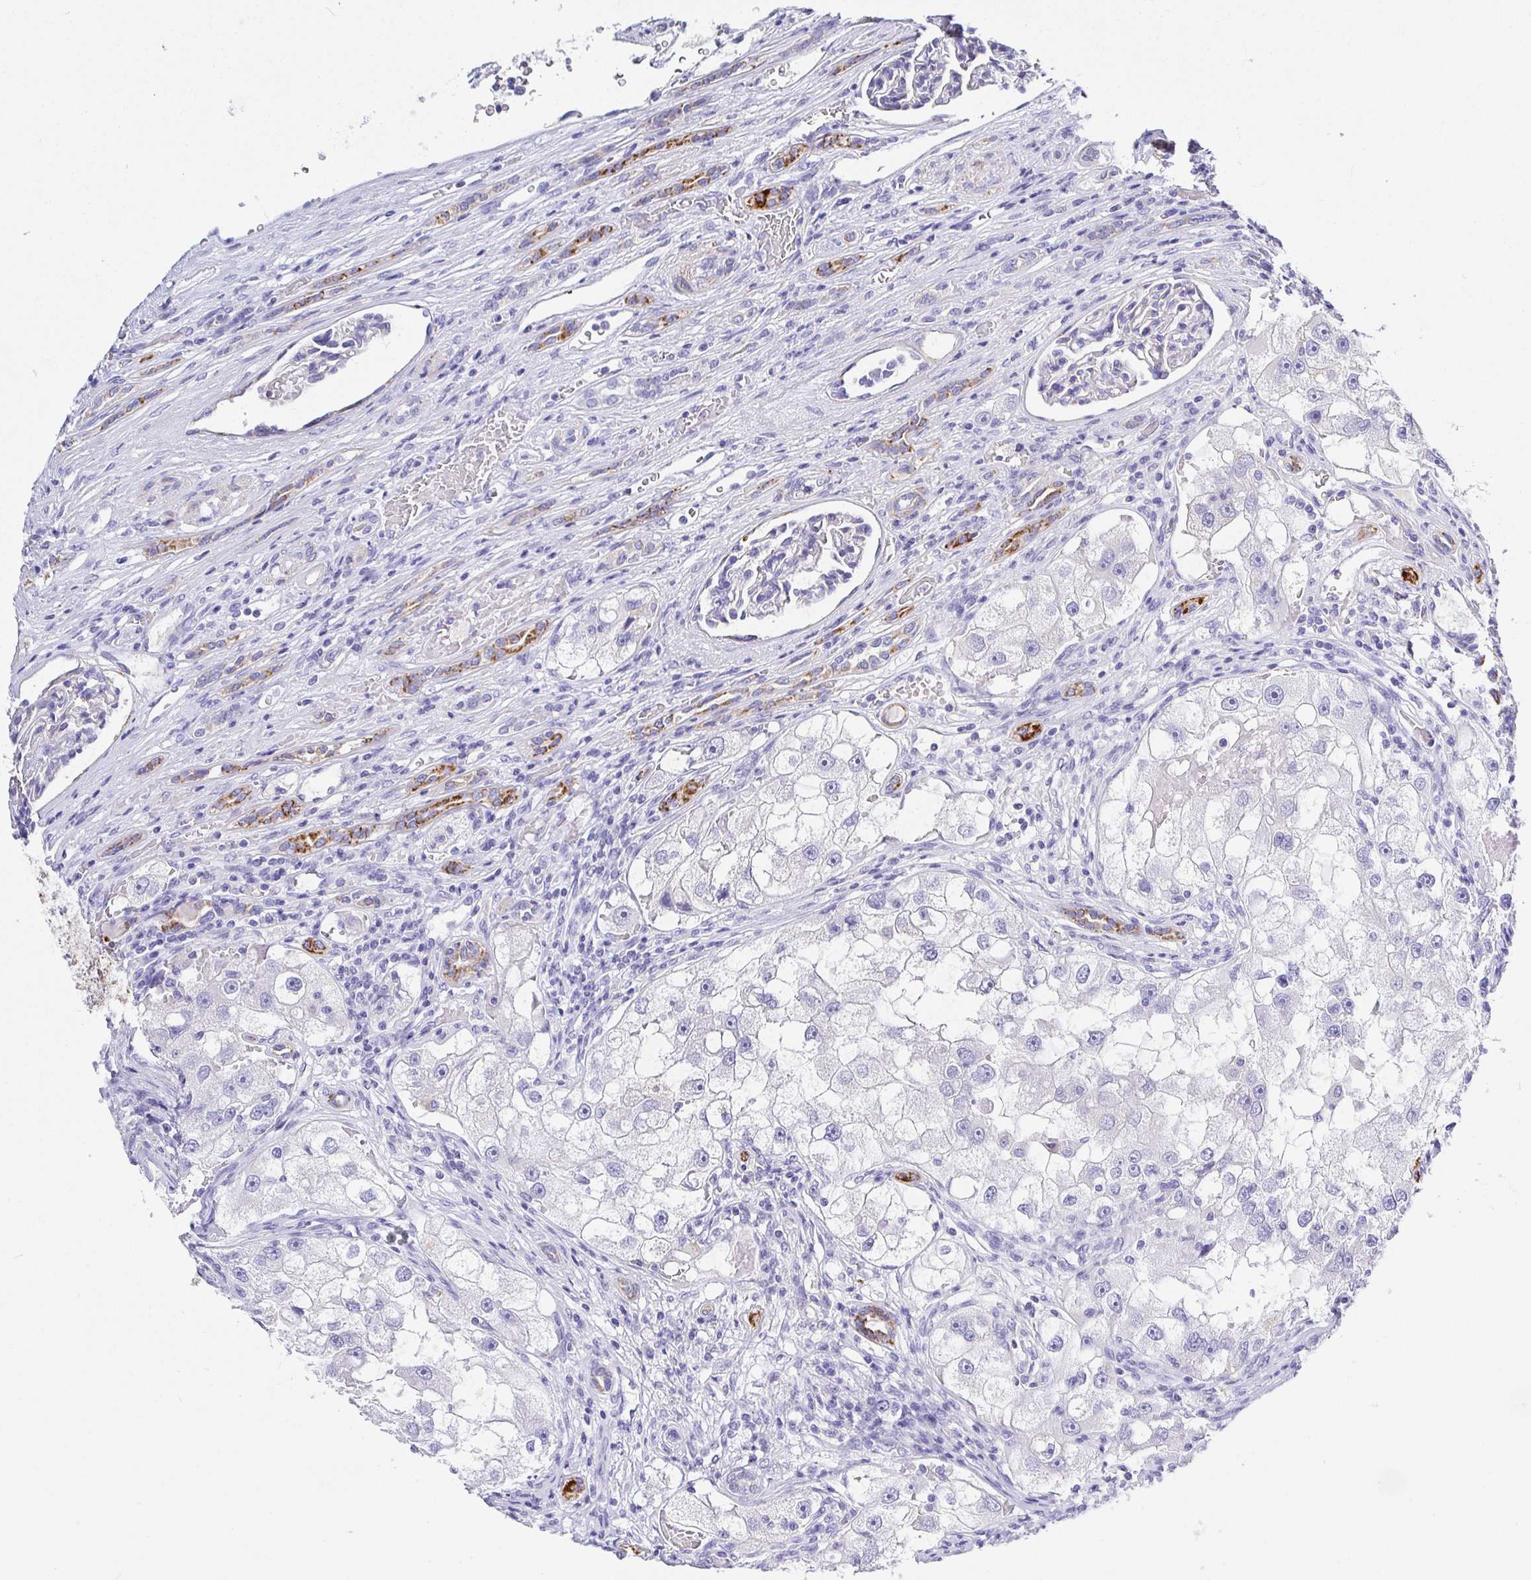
{"staining": {"intensity": "negative", "quantity": "none", "location": "none"}, "tissue": "renal cancer", "cell_type": "Tumor cells", "image_type": "cancer", "snomed": [{"axis": "morphology", "description": "Adenocarcinoma, NOS"}, {"axis": "topography", "description": "Kidney"}], "caption": "IHC of adenocarcinoma (renal) shows no positivity in tumor cells.", "gene": "MAOA", "patient": {"sex": "male", "age": 63}}